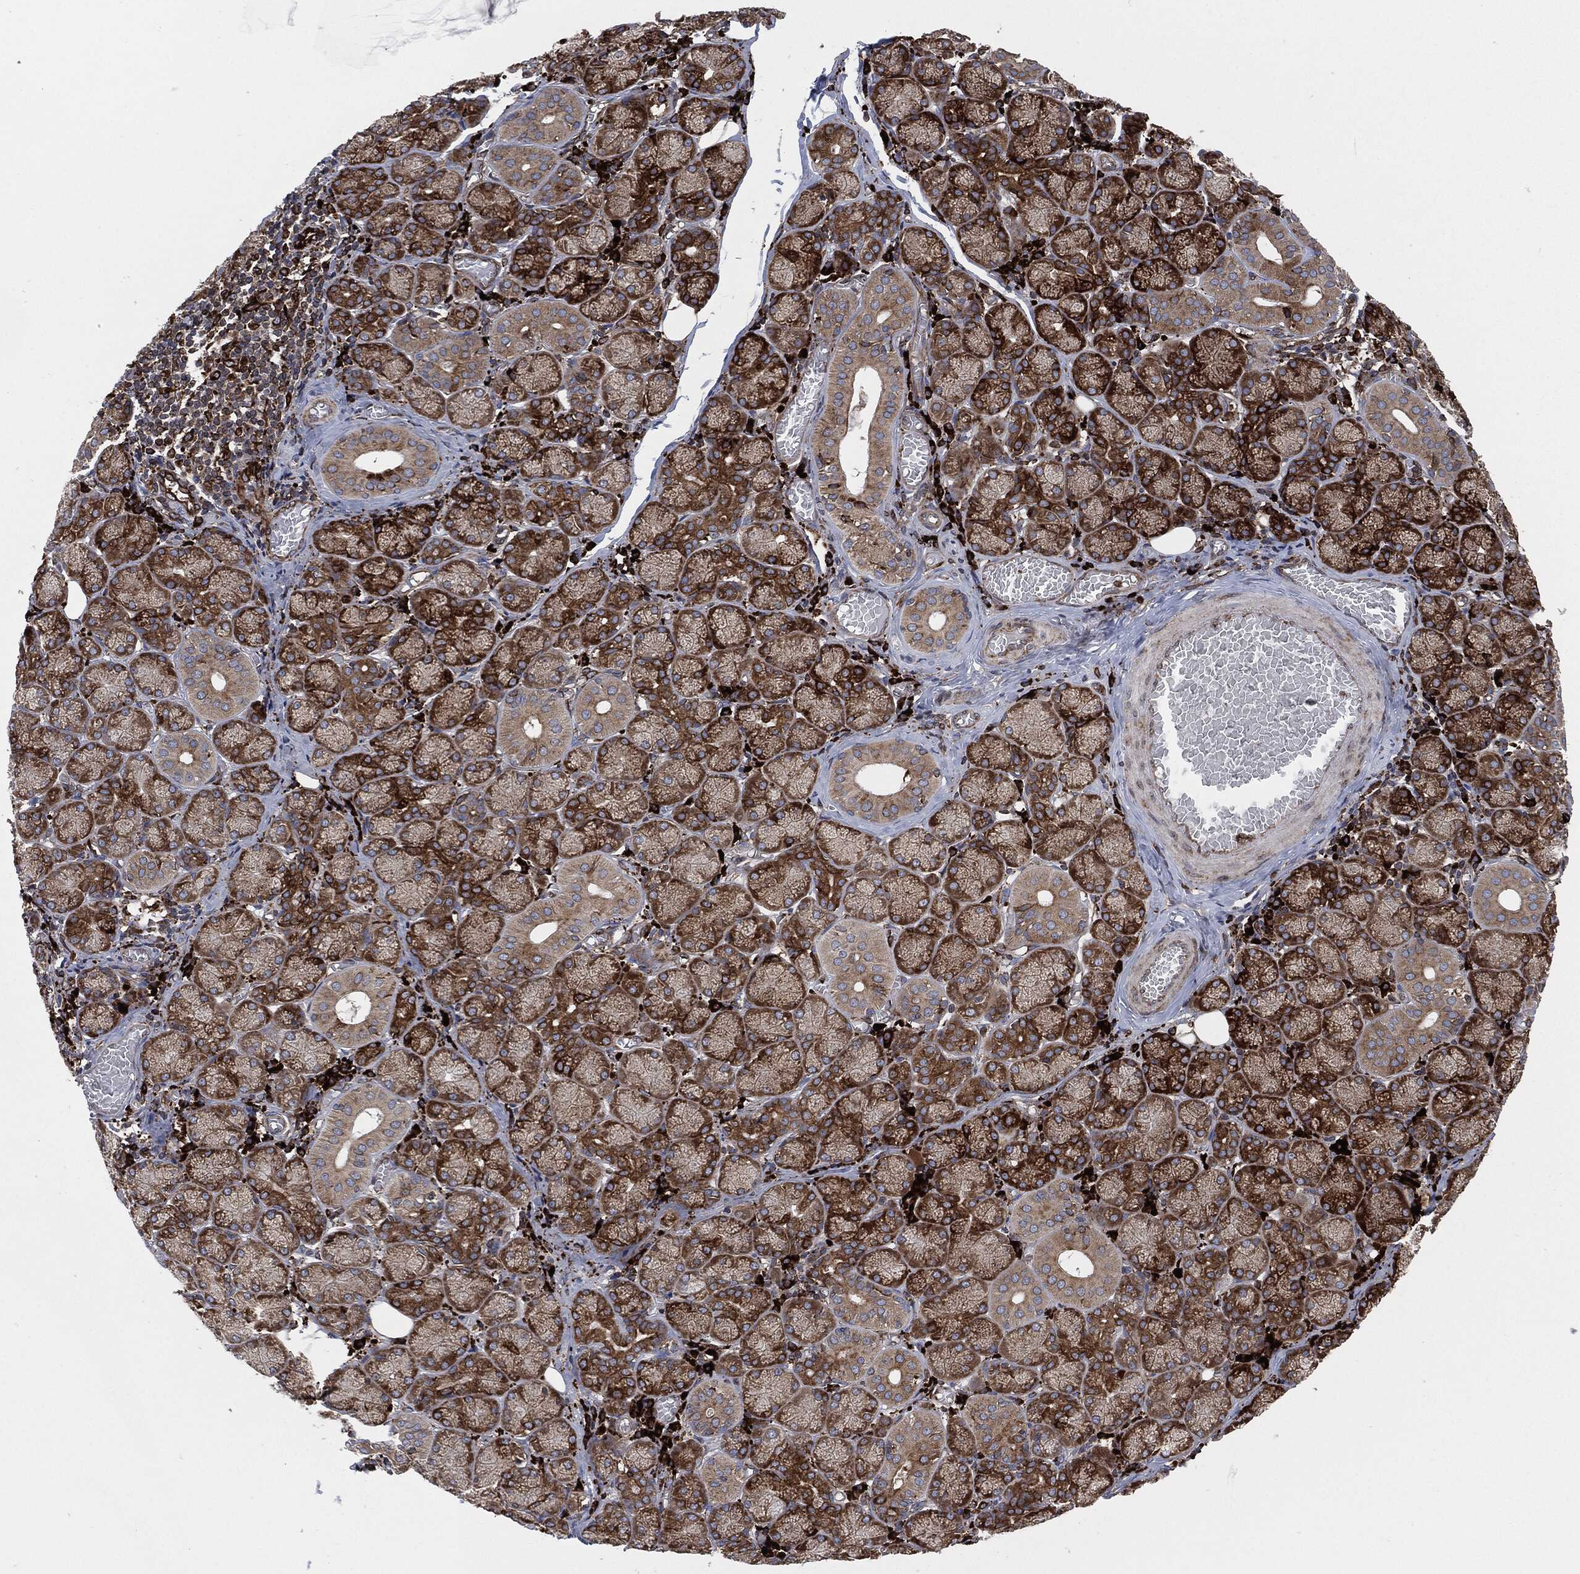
{"staining": {"intensity": "strong", "quantity": ">75%", "location": "cytoplasmic/membranous"}, "tissue": "salivary gland", "cell_type": "Glandular cells", "image_type": "normal", "snomed": [{"axis": "morphology", "description": "Normal tissue, NOS"}, {"axis": "topography", "description": "Salivary gland"}, {"axis": "topography", "description": "Peripheral nerve tissue"}], "caption": "About >75% of glandular cells in unremarkable human salivary gland exhibit strong cytoplasmic/membranous protein staining as visualized by brown immunohistochemical staining.", "gene": "CALR", "patient": {"sex": "female", "age": 24}}